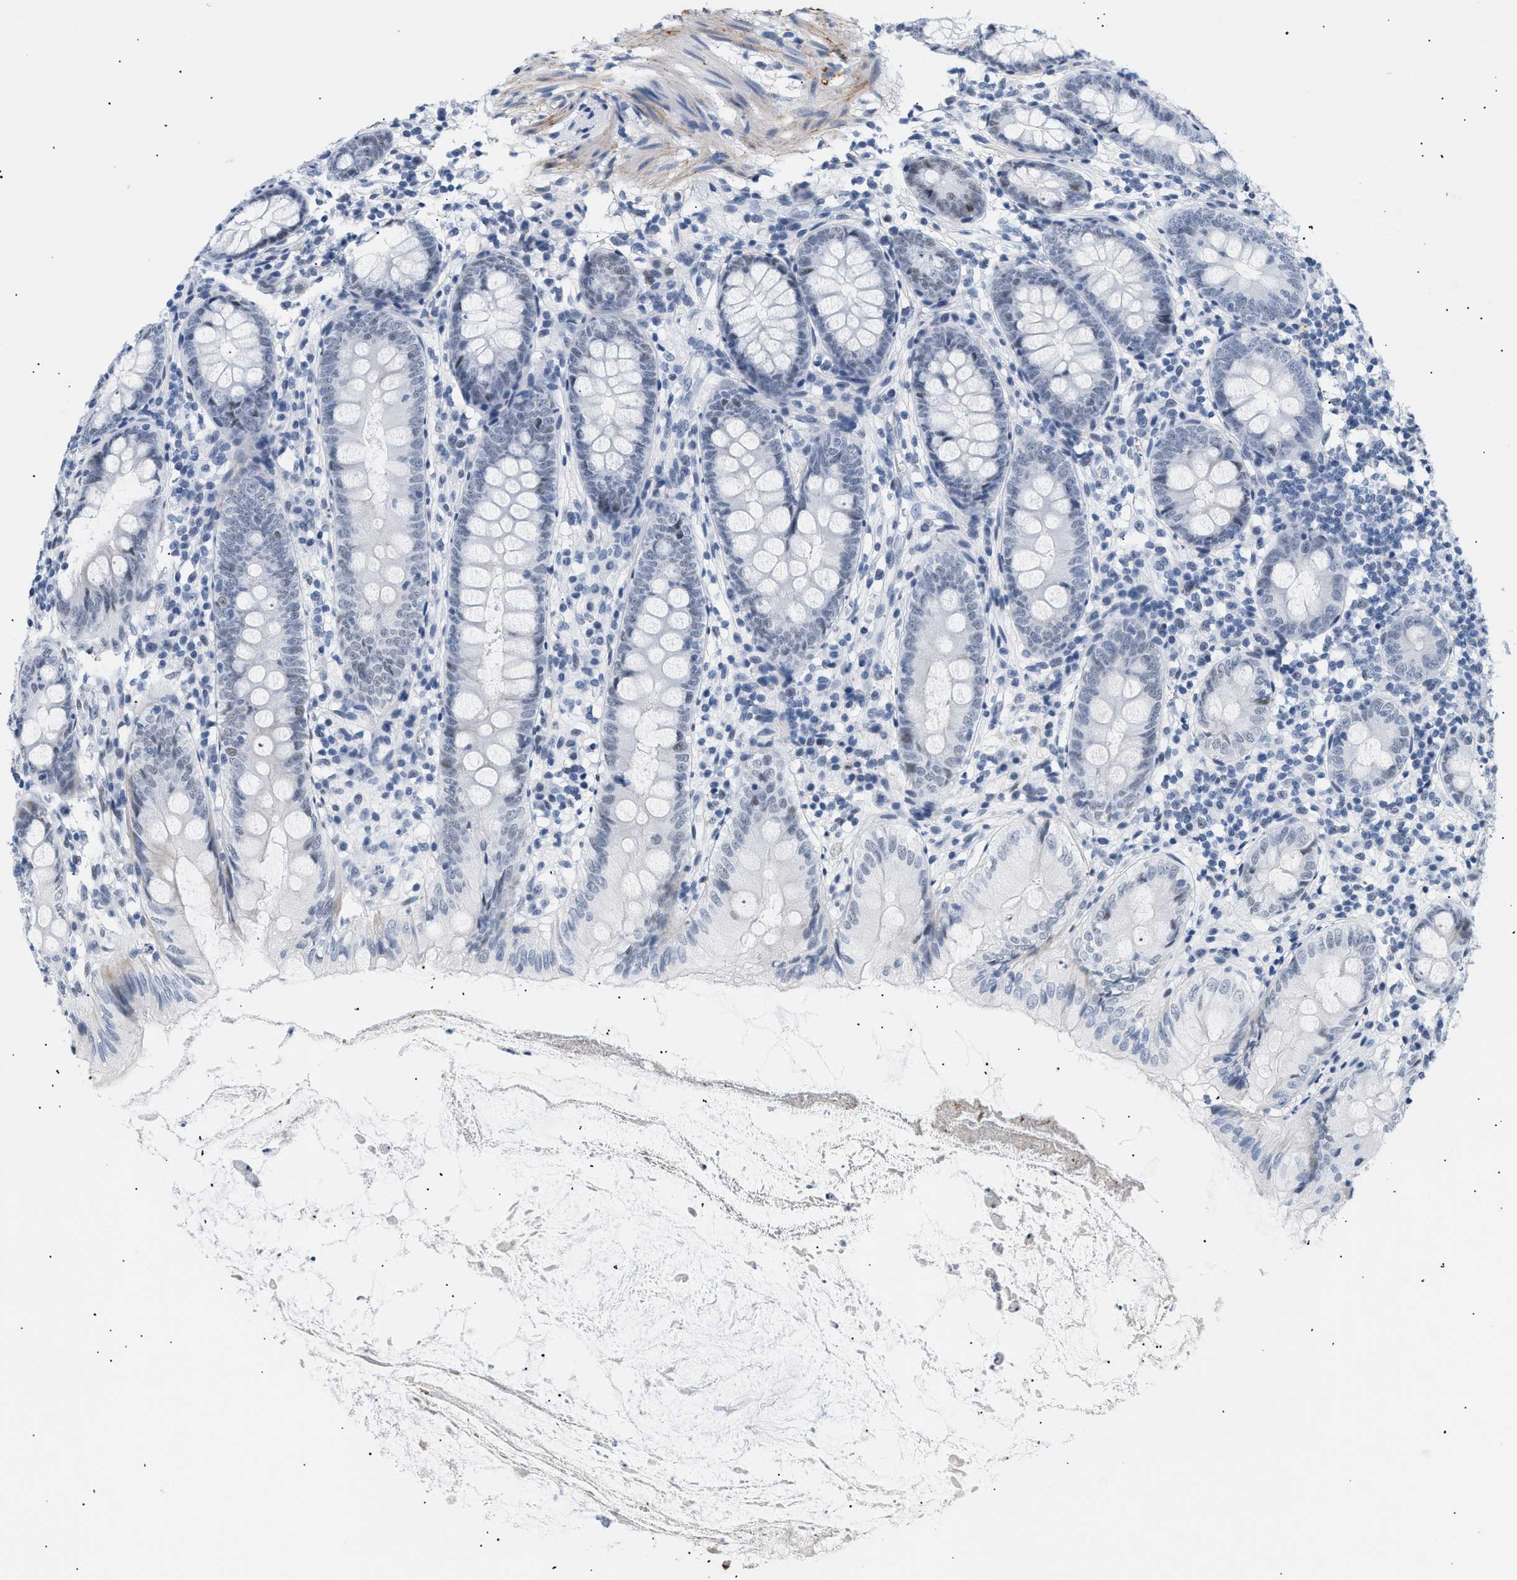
{"staining": {"intensity": "negative", "quantity": "none", "location": "none"}, "tissue": "appendix", "cell_type": "Glandular cells", "image_type": "normal", "snomed": [{"axis": "morphology", "description": "Normal tissue, NOS"}, {"axis": "topography", "description": "Appendix"}], "caption": "Immunohistochemistry (IHC) of benign human appendix exhibits no staining in glandular cells. (DAB IHC with hematoxylin counter stain).", "gene": "ELN", "patient": {"sex": "female", "age": 77}}